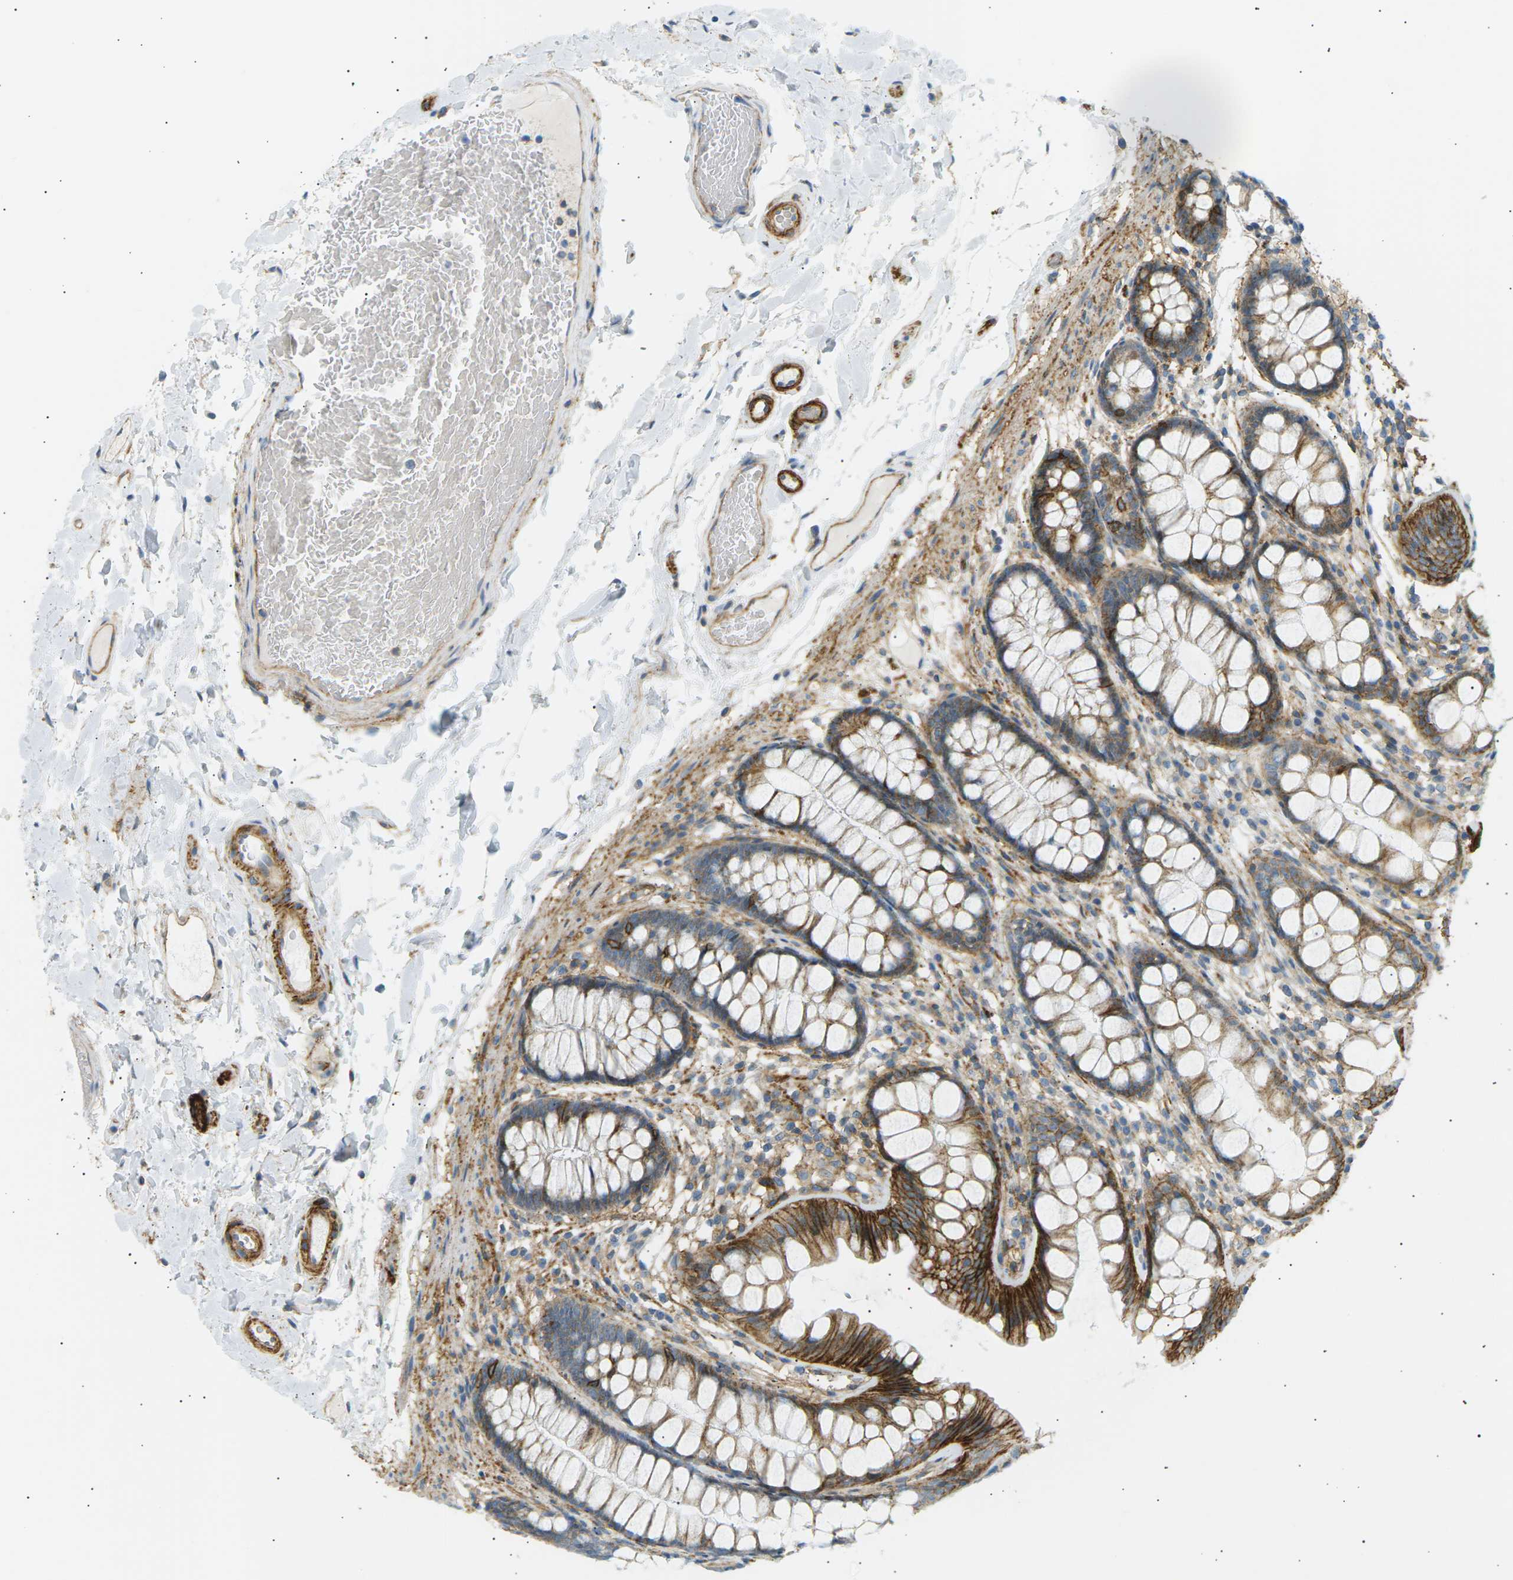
{"staining": {"intensity": "strong", "quantity": "25%-75%", "location": "cytoplasmic/membranous"}, "tissue": "colon", "cell_type": "Endothelial cells", "image_type": "normal", "snomed": [{"axis": "morphology", "description": "Normal tissue, NOS"}, {"axis": "topography", "description": "Colon"}], "caption": "This photomicrograph displays normal colon stained with immunohistochemistry (IHC) to label a protein in brown. The cytoplasmic/membranous of endothelial cells show strong positivity for the protein. Nuclei are counter-stained blue.", "gene": "ATP2B4", "patient": {"sex": "female", "age": 56}}